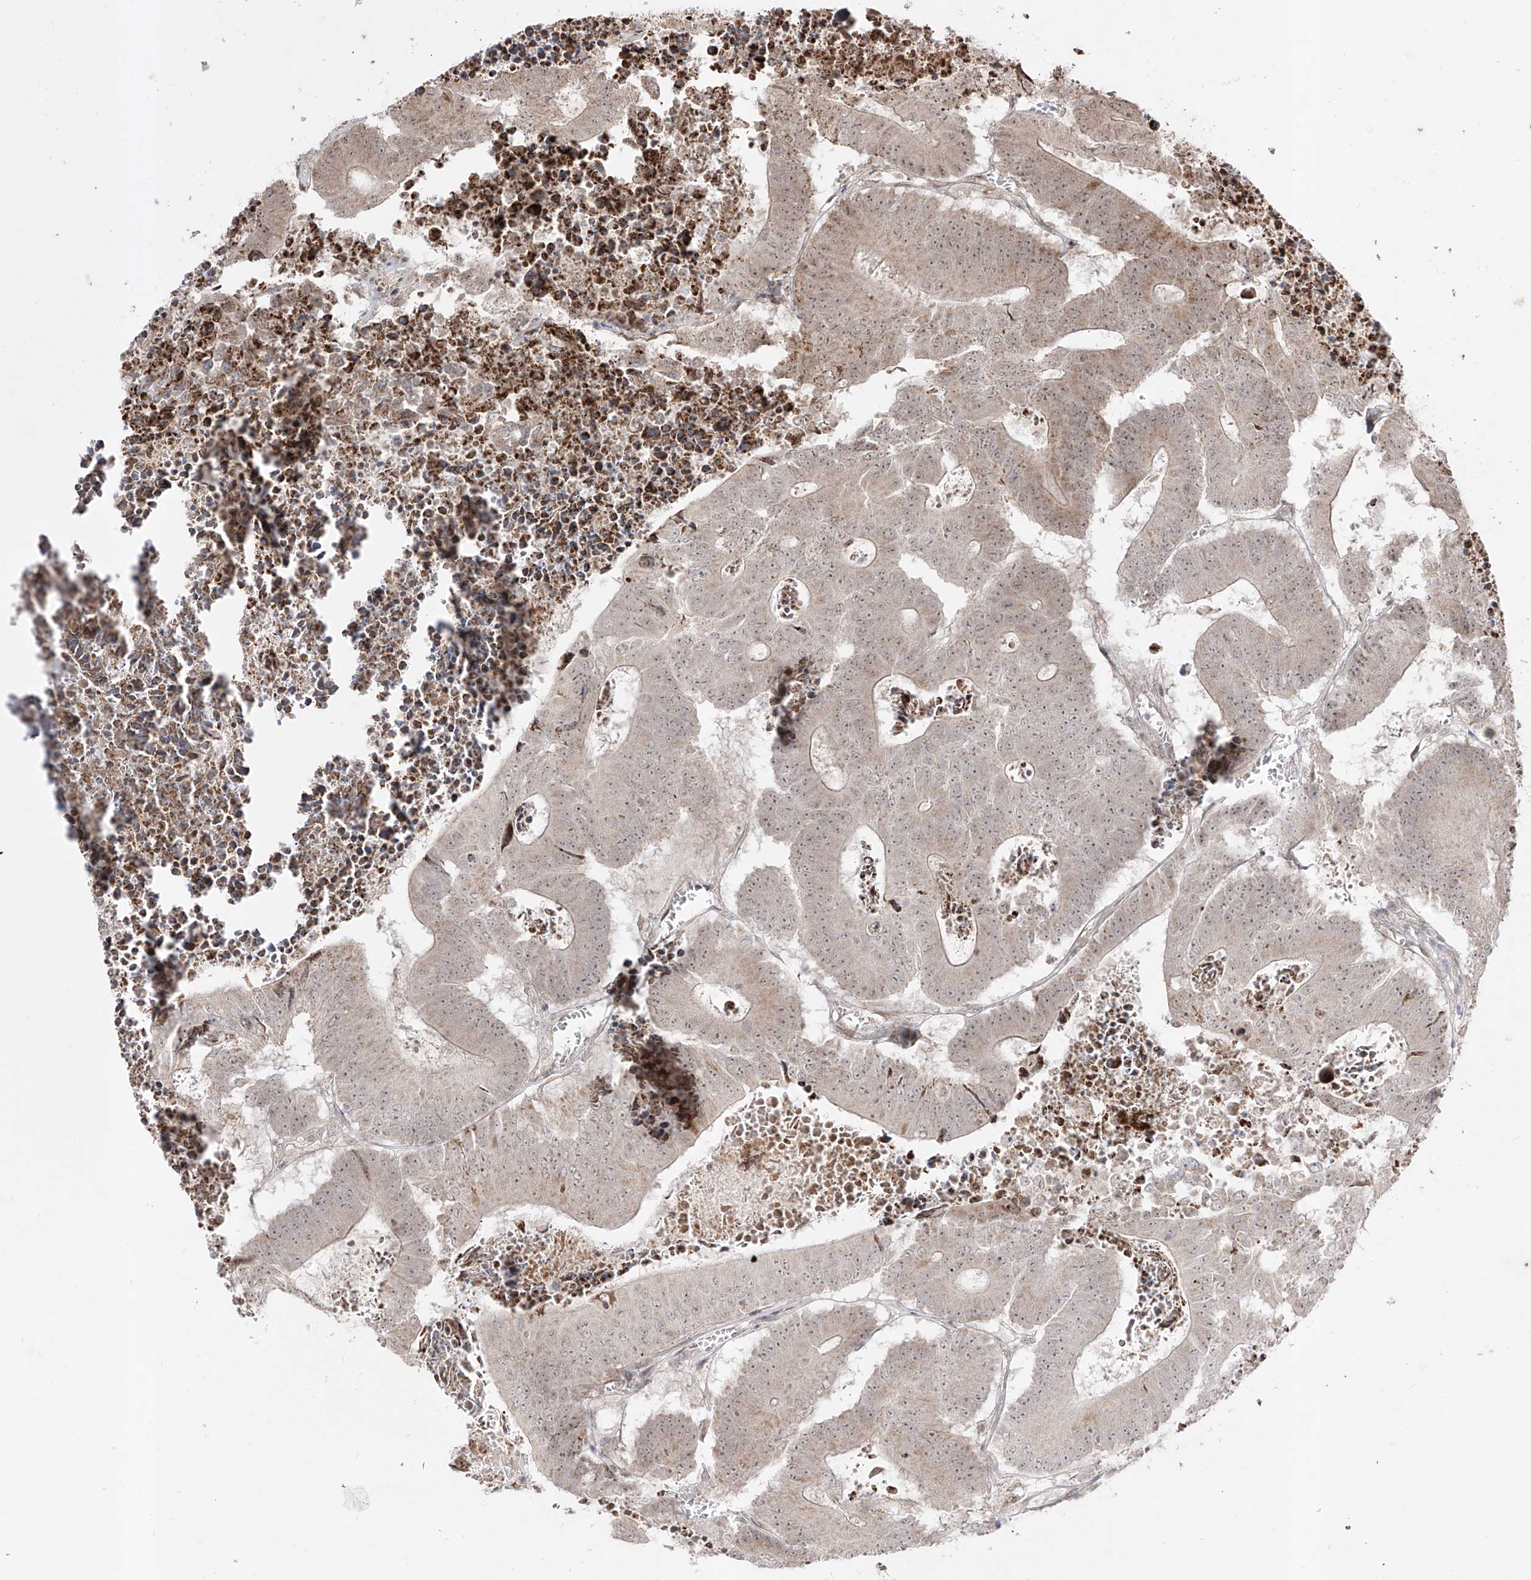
{"staining": {"intensity": "weak", "quantity": "25%-75%", "location": "cytoplasmic/membranous,nuclear"}, "tissue": "colorectal cancer", "cell_type": "Tumor cells", "image_type": "cancer", "snomed": [{"axis": "morphology", "description": "Adenocarcinoma, NOS"}, {"axis": "topography", "description": "Colon"}], "caption": "Adenocarcinoma (colorectal) stained with DAB immunohistochemistry reveals low levels of weak cytoplasmic/membranous and nuclear expression in approximately 25%-75% of tumor cells.", "gene": "KDM1B", "patient": {"sex": "male", "age": 87}}